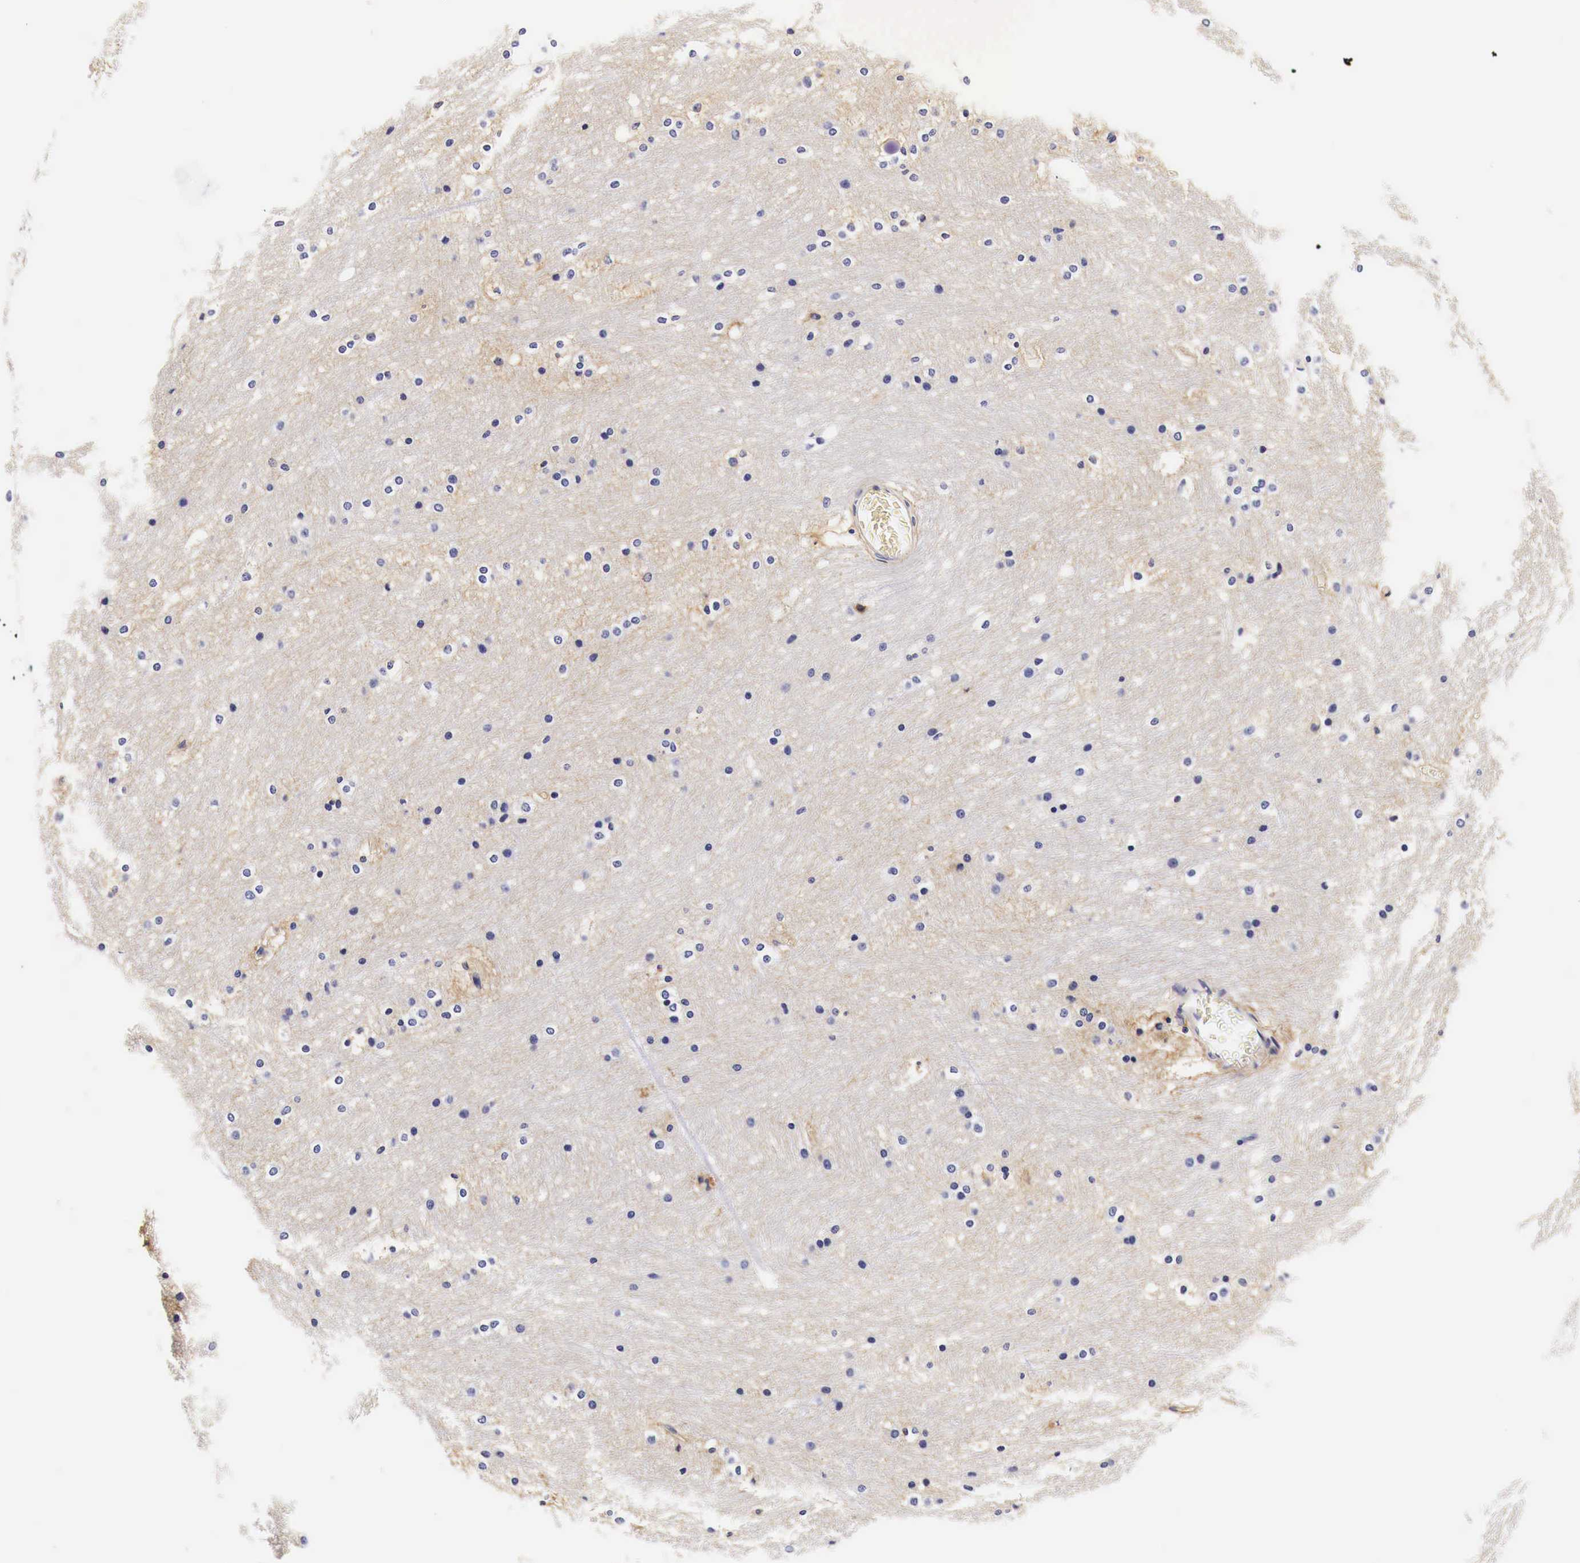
{"staining": {"intensity": "weak", "quantity": "25%-75%", "location": "cytoplasmic/membranous"}, "tissue": "caudate", "cell_type": "Glial cells", "image_type": "normal", "snomed": [{"axis": "morphology", "description": "Normal tissue, NOS"}, {"axis": "topography", "description": "Lateral ventricle wall"}], "caption": "Approximately 25%-75% of glial cells in benign human caudate display weak cytoplasmic/membranous protein expression as visualized by brown immunohistochemical staining.", "gene": "EGFR", "patient": {"sex": "female", "age": 19}}